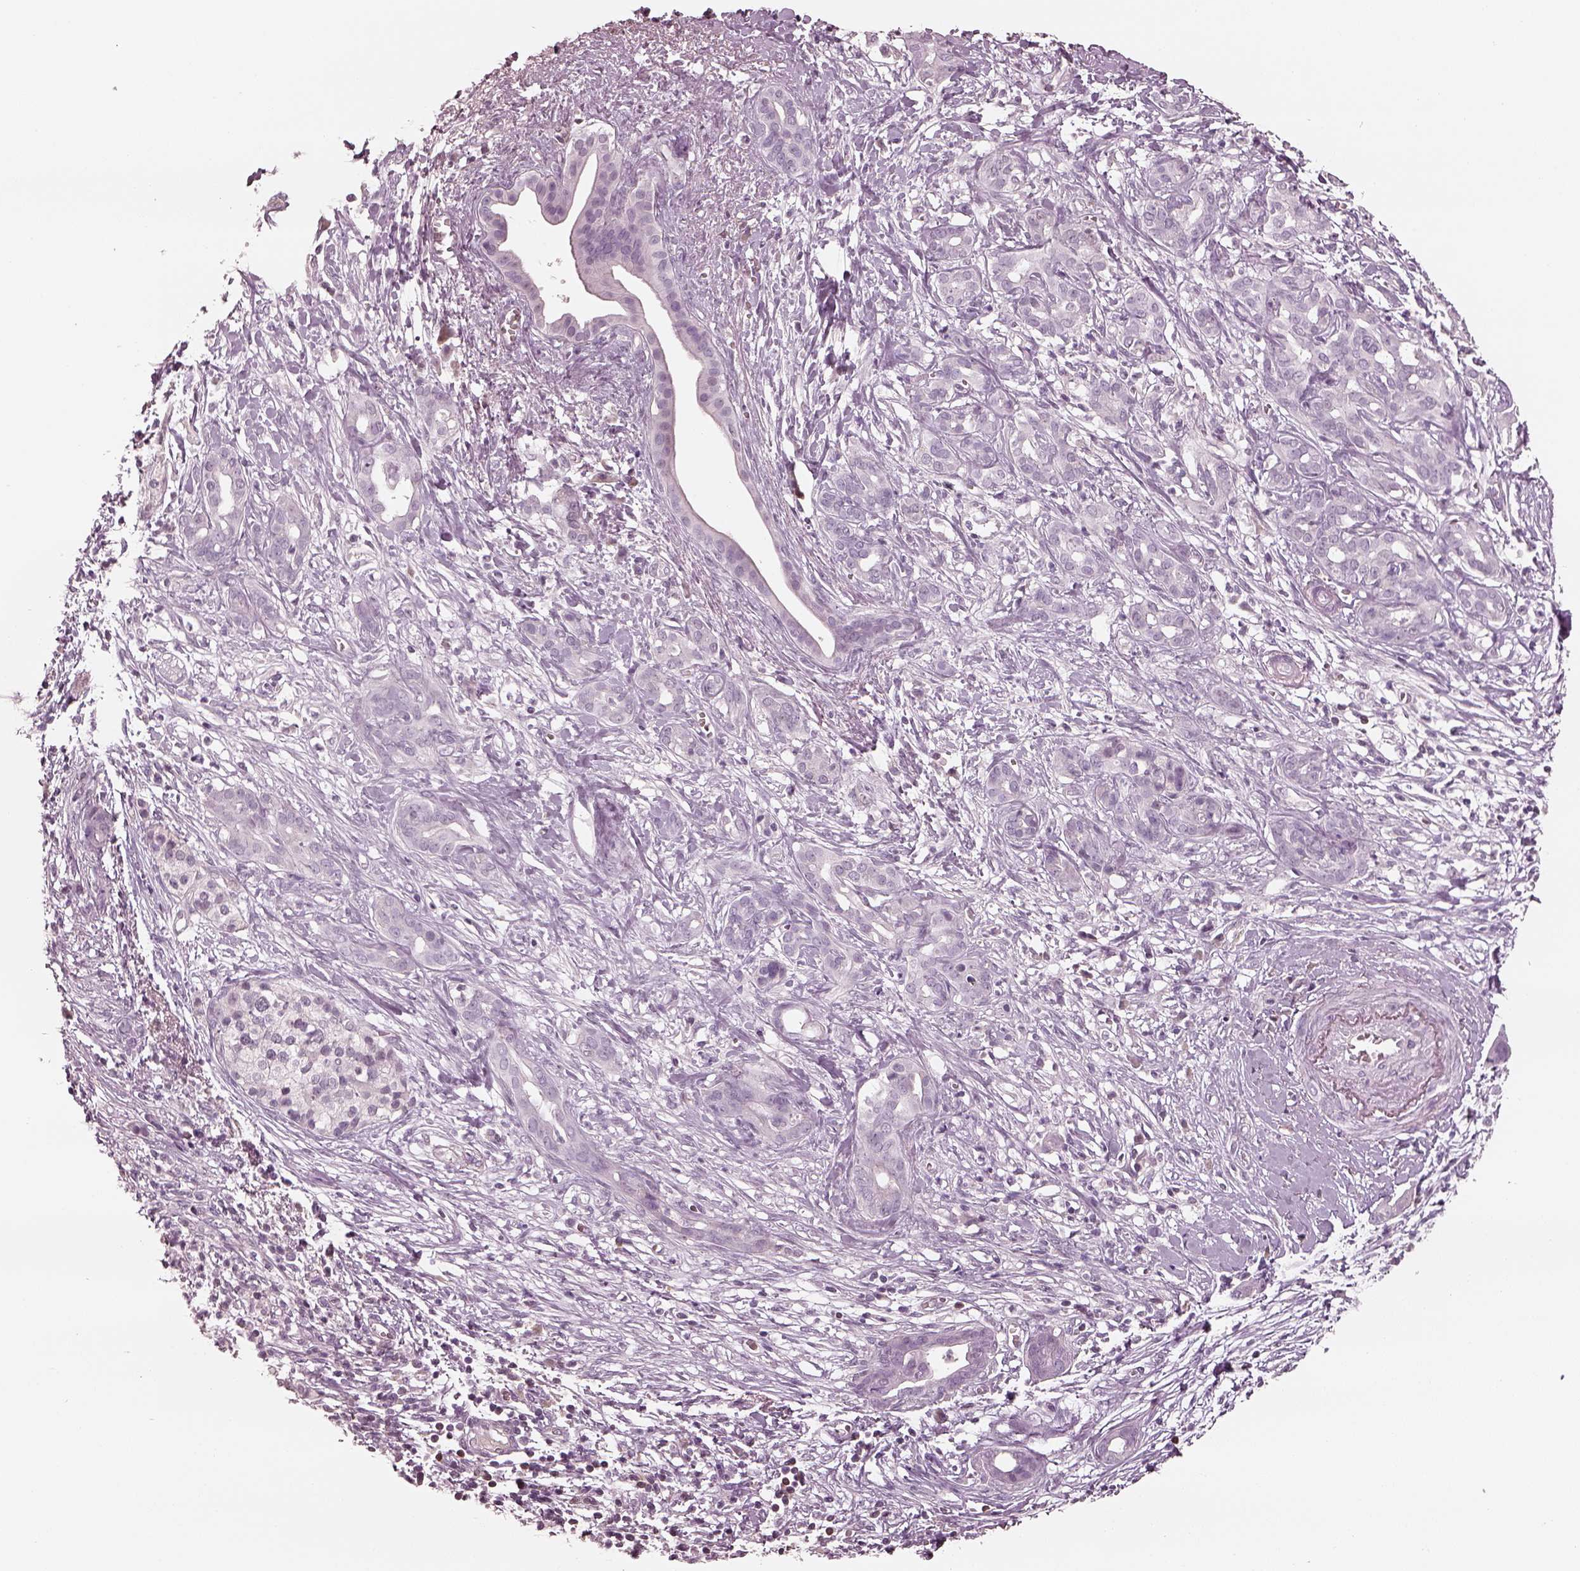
{"staining": {"intensity": "negative", "quantity": "none", "location": "none"}, "tissue": "pancreatic cancer", "cell_type": "Tumor cells", "image_type": "cancer", "snomed": [{"axis": "morphology", "description": "Adenocarcinoma, NOS"}, {"axis": "topography", "description": "Pancreas"}], "caption": "The photomicrograph shows no significant positivity in tumor cells of pancreatic cancer. Nuclei are stained in blue.", "gene": "EGR4", "patient": {"sex": "male", "age": 61}}